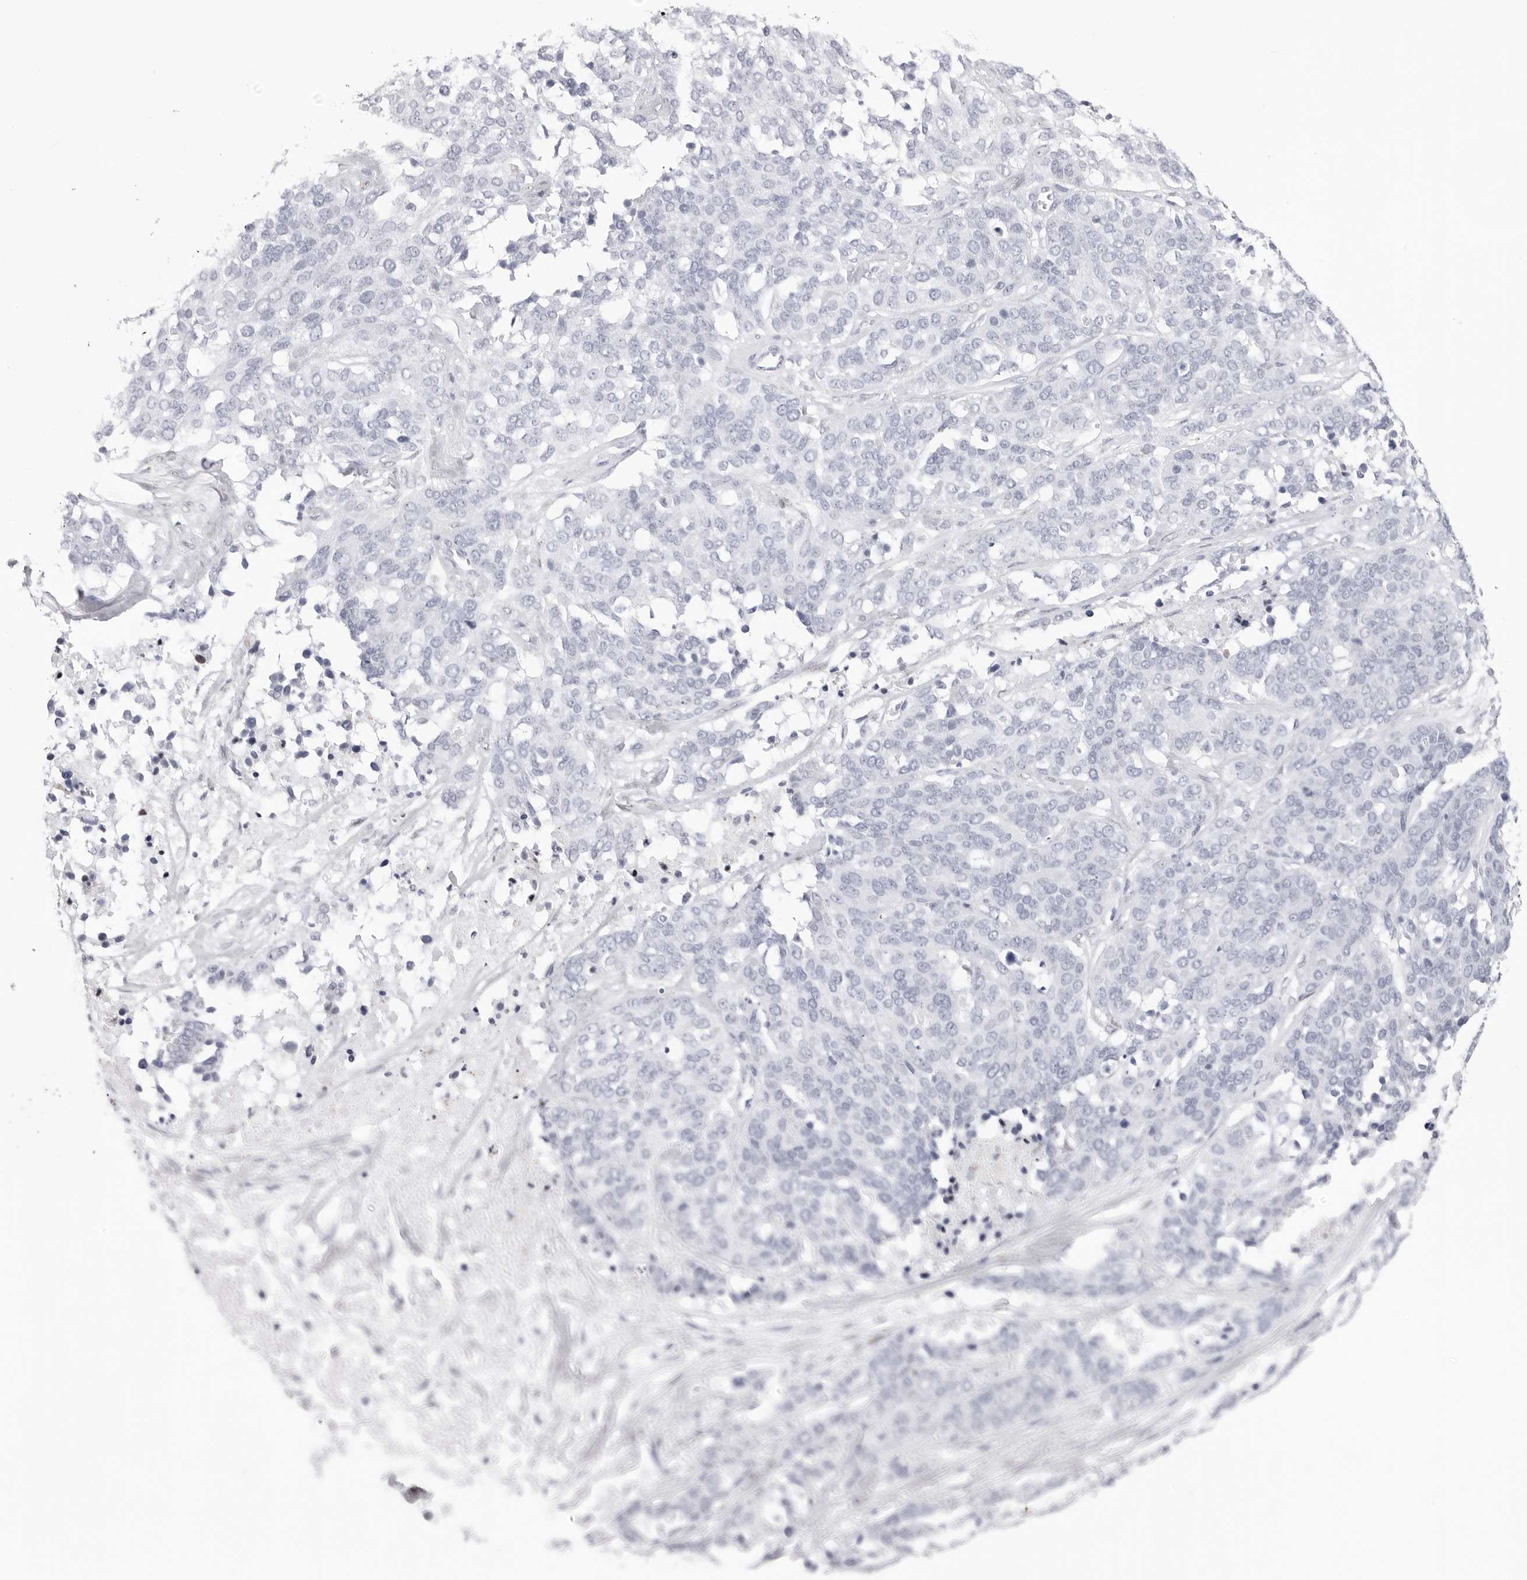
{"staining": {"intensity": "negative", "quantity": "none", "location": "none"}, "tissue": "ovarian cancer", "cell_type": "Tumor cells", "image_type": "cancer", "snomed": [{"axis": "morphology", "description": "Cystadenocarcinoma, serous, NOS"}, {"axis": "topography", "description": "Ovary"}], "caption": "This photomicrograph is of ovarian cancer (serous cystadenocarcinoma) stained with IHC to label a protein in brown with the nuclei are counter-stained blue. There is no staining in tumor cells. (Stains: DAB (3,3'-diaminobenzidine) immunohistochemistry (IHC) with hematoxylin counter stain, Microscopy: brightfield microscopy at high magnification).", "gene": "TSSK1B", "patient": {"sex": "female", "age": 44}}